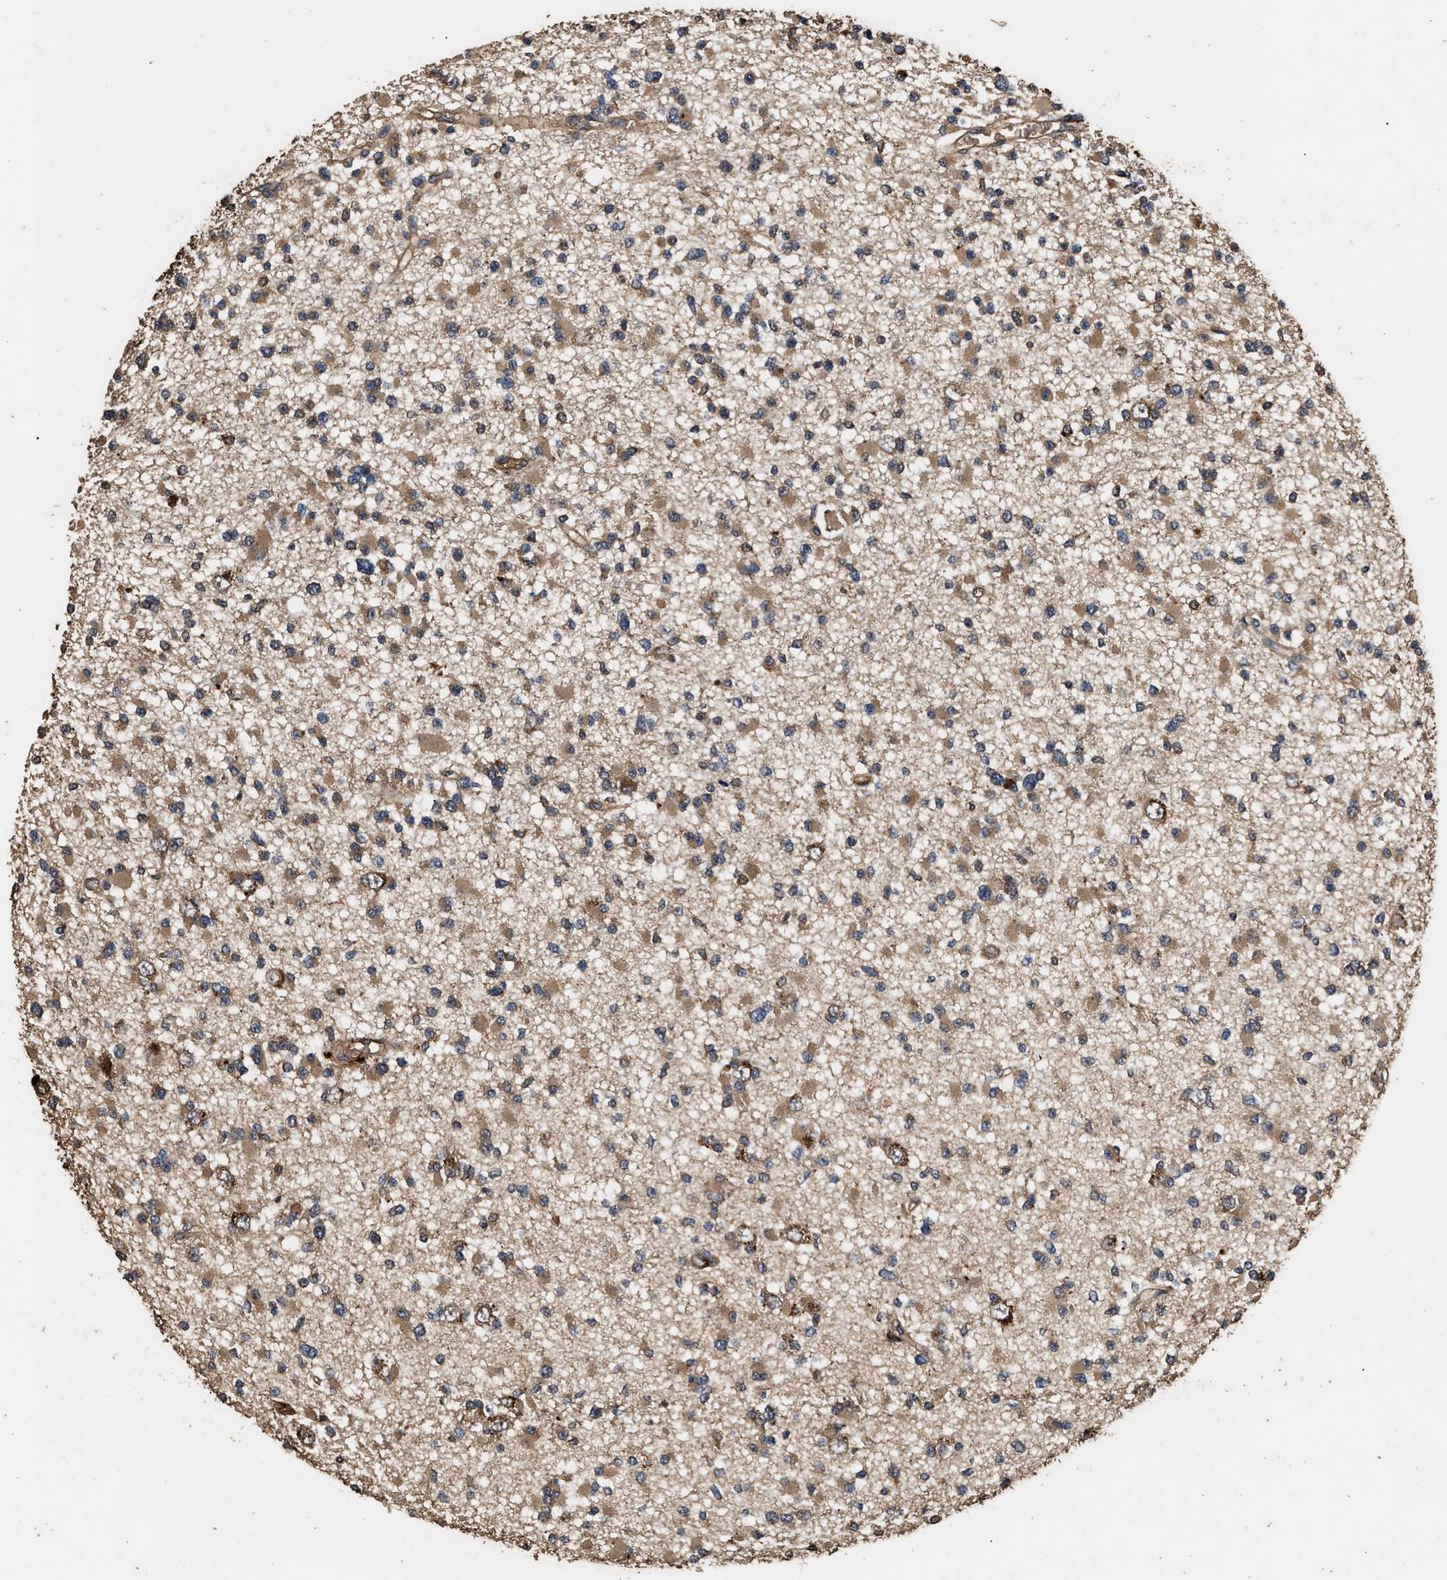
{"staining": {"intensity": "moderate", "quantity": ">75%", "location": "cytoplasmic/membranous"}, "tissue": "glioma", "cell_type": "Tumor cells", "image_type": "cancer", "snomed": [{"axis": "morphology", "description": "Glioma, malignant, Low grade"}, {"axis": "topography", "description": "Brain"}], "caption": "A photomicrograph of human glioma stained for a protein exhibits moderate cytoplasmic/membranous brown staining in tumor cells.", "gene": "KYAT1", "patient": {"sex": "female", "age": 22}}